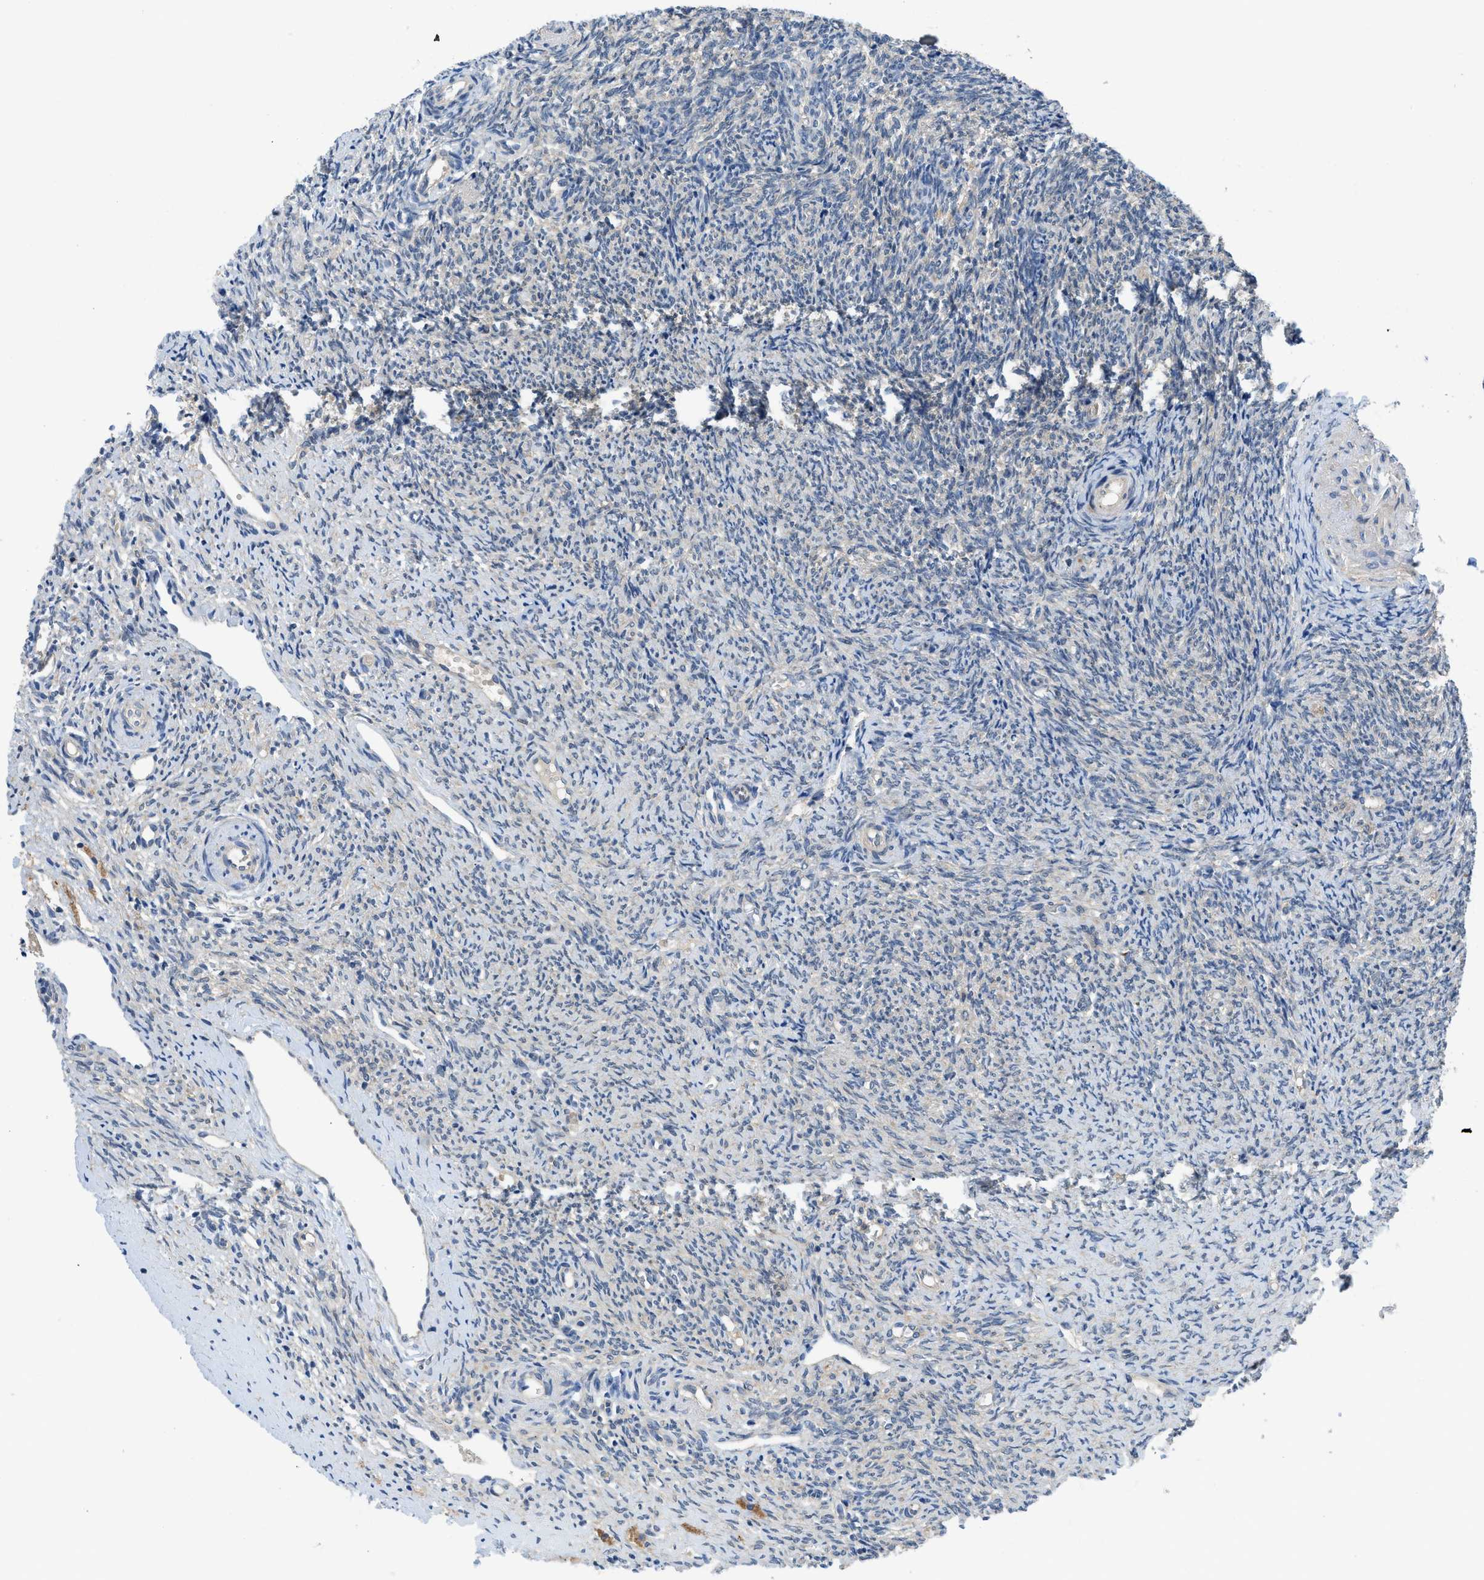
{"staining": {"intensity": "strong", "quantity": ">75%", "location": "cytoplasmic/membranous"}, "tissue": "ovary", "cell_type": "Follicle cells", "image_type": "normal", "snomed": [{"axis": "morphology", "description": "Normal tissue, NOS"}, {"axis": "topography", "description": "Ovary"}], "caption": "IHC (DAB (3,3'-diaminobenzidine)) staining of normal human ovary demonstrates strong cytoplasmic/membranous protein expression in about >75% of follicle cells.", "gene": "PANX1", "patient": {"sex": "female", "age": 41}}